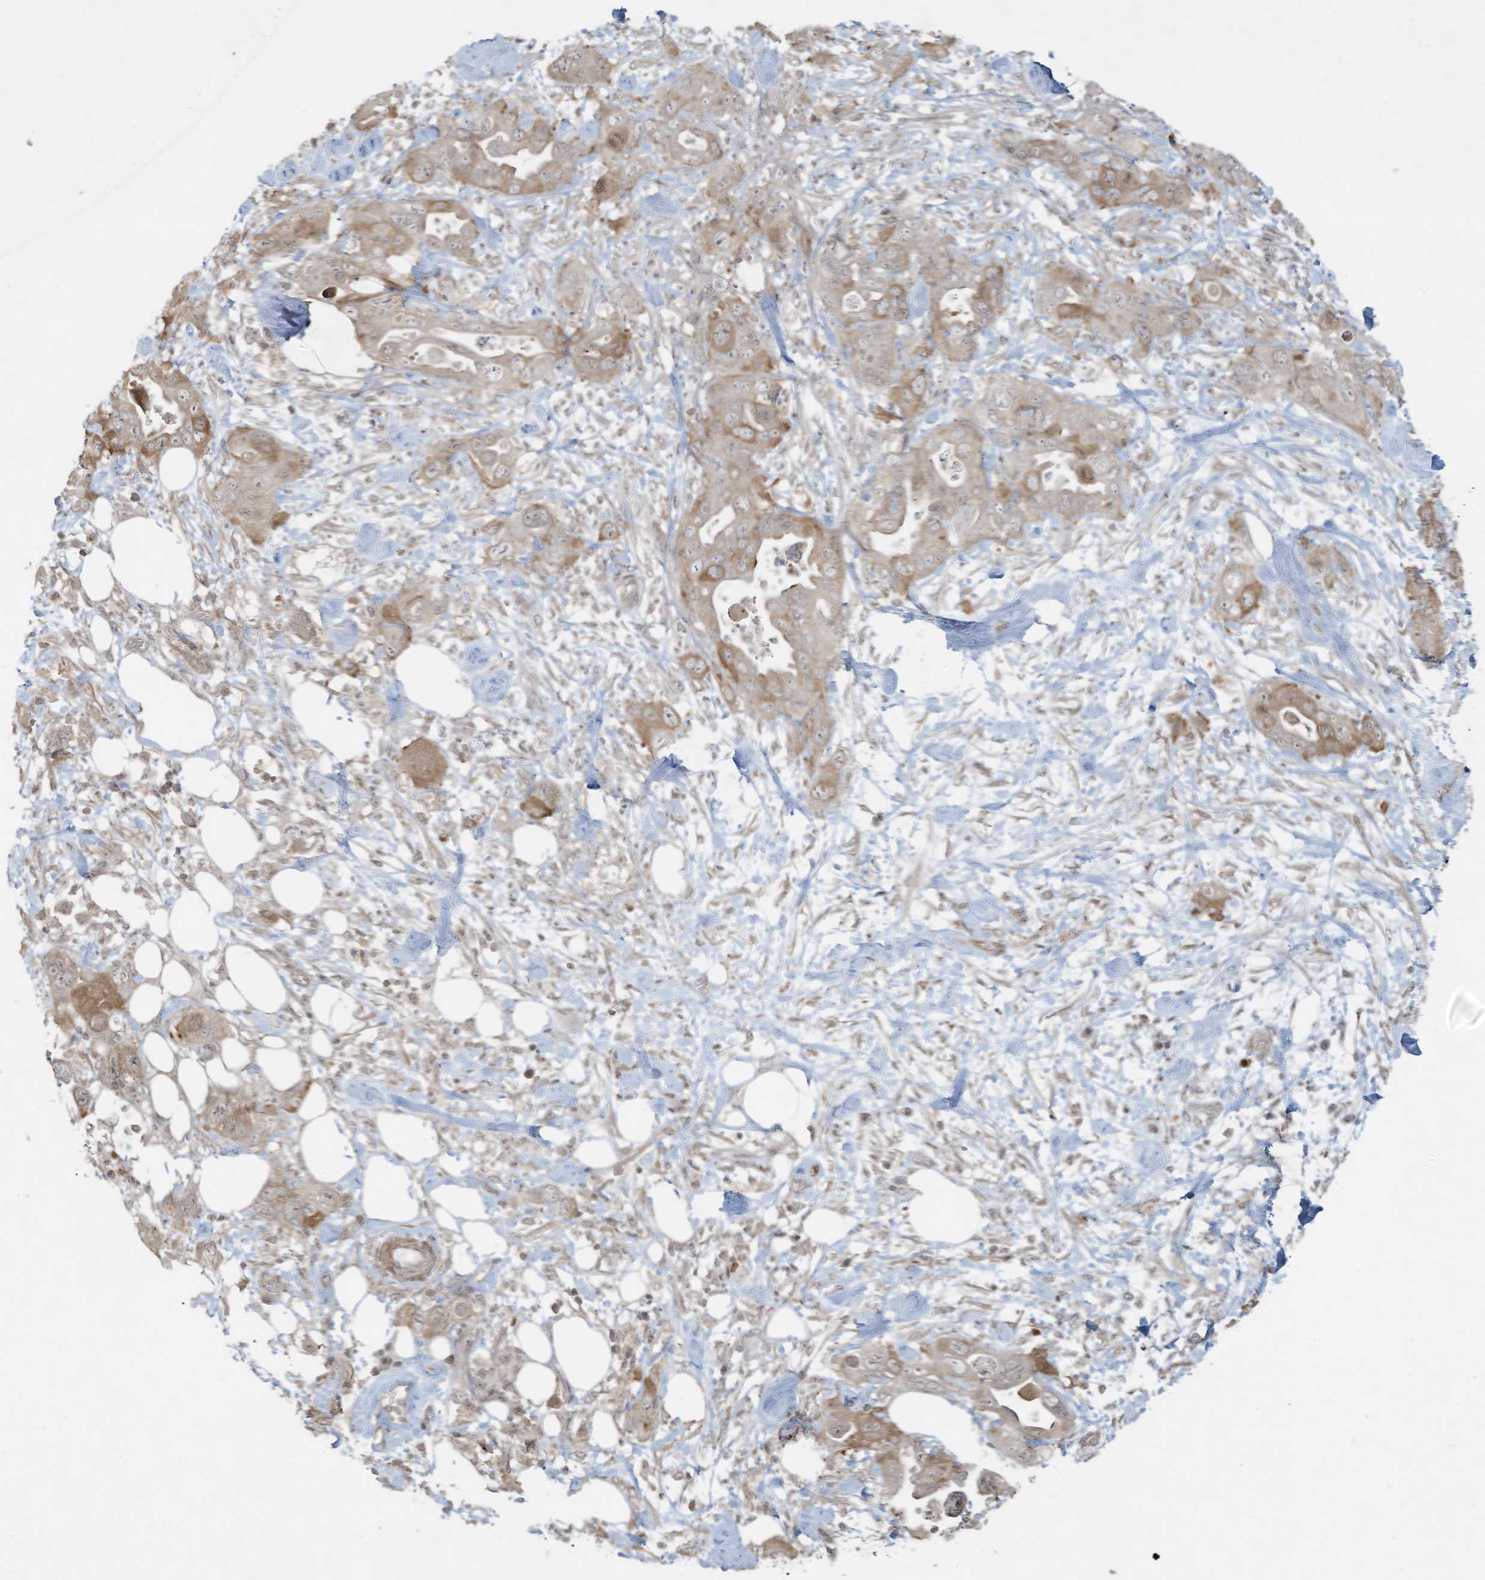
{"staining": {"intensity": "moderate", "quantity": "<25%", "location": "cytoplasmic/membranous"}, "tissue": "pancreatic cancer", "cell_type": "Tumor cells", "image_type": "cancer", "snomed": [{"axis": "morphology", "description": "Adenocarcinoma, NOS"}, {"axis": "topography", "description": "Pancreas"}], "caption": "A brown stain shows moderate cytoplasmic/membranous expression of a protein in pancreatic adenocarcinoma tumor cells. The staining was performed using DAB to visualize the protein expression in brown, while the nuclei were stained in blue with hematoxylin (Magnification: 20x).", "gene": "ZNF263", "patient": {"sex": "female", "age": 71}}